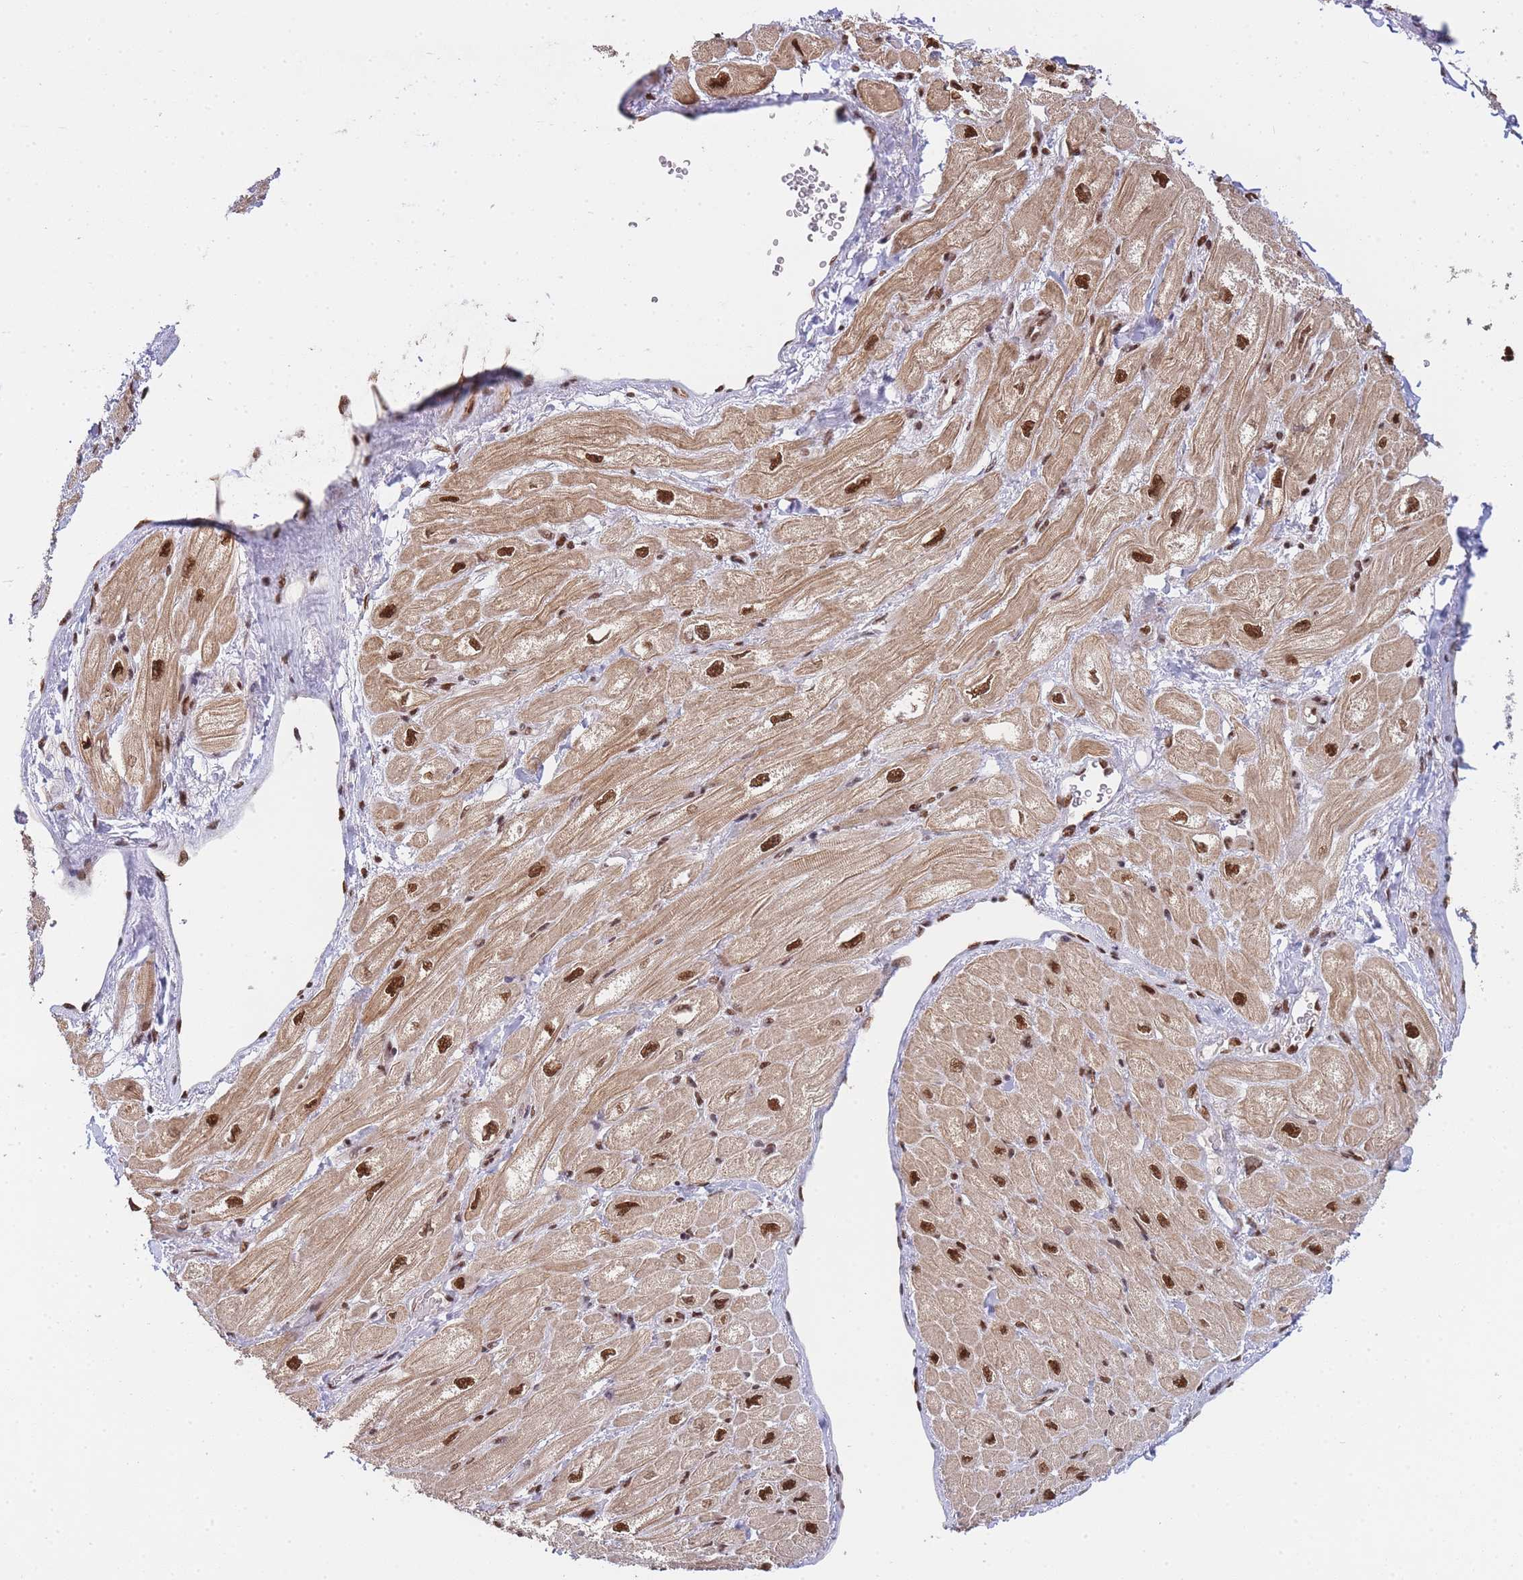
{"staining": {"intensity": "moderate", "quantity": ">75%", "location": "cytoplasmic/membranous,nuclear"}, "tissue": "heart muscle", "cell_type": "Cardiomyocytes", "image_type": "normal", "snomed": [{"axis": "morphology", "description": "Normal tissue, NOS"}, {"axis": "topography", "description": "Heart"}], "caption": "This micrograph shows IHC staining of normal heart muscle, with medium moderate cytoplasmic/membranous,nuclear expression in about >75% of cardiomyocytes.", "gene": "PRKDC", "patient": {"sex": "male", "age": 65}}